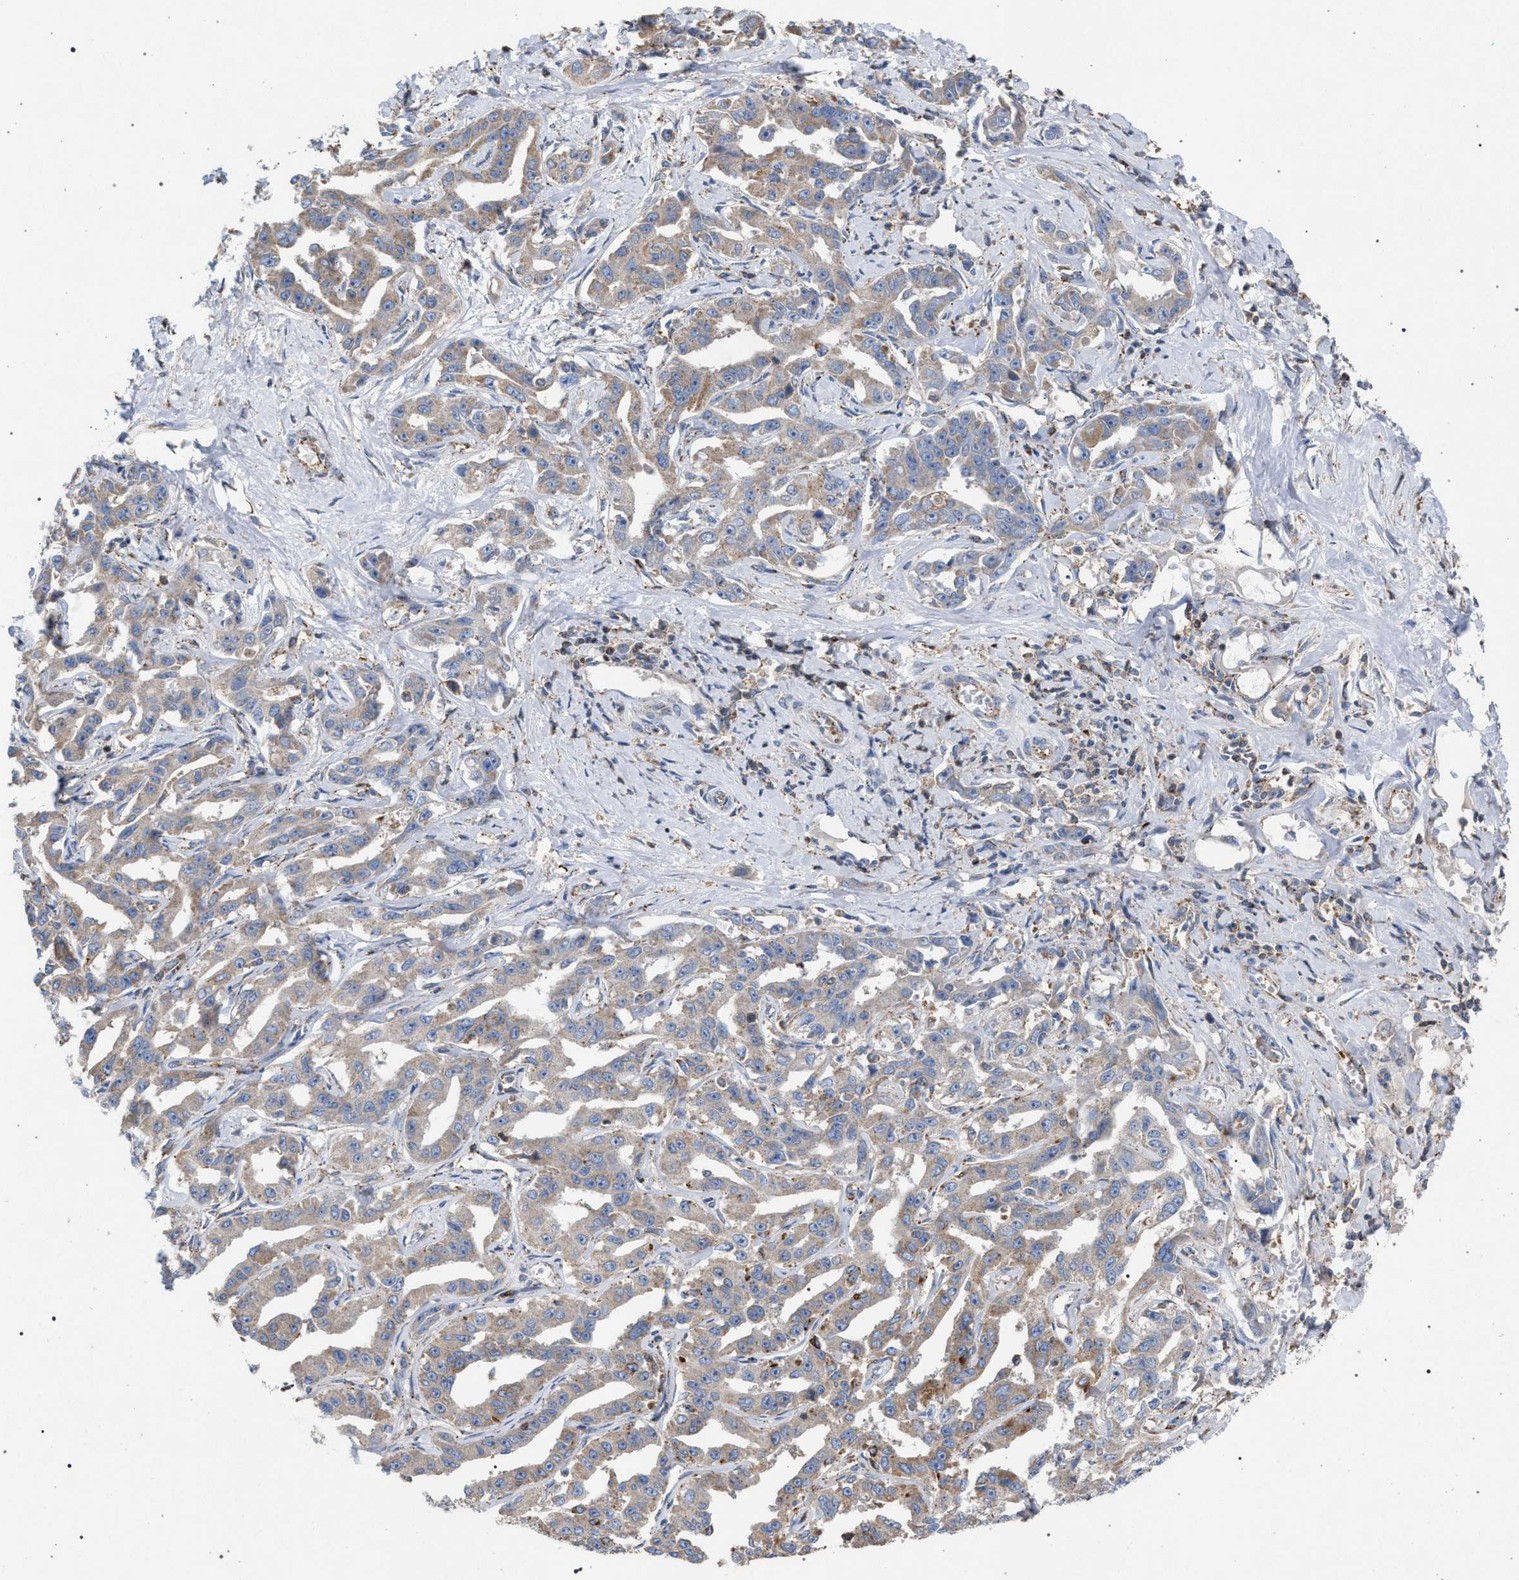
{"staining": {"intensity": "weak", "quantity": "25%-75%", "location": "cytoplasmic/membranous"}, "tissue": "liver cancer", "cell_type": "Tumor cells", "image_type": "cancer", "snomed": [{"axis": "morphology", "description": "Cholangiocarcinoma"}, {"axis": "topography", "description": "Liver"}], "caption": "Liver cholangiocarcinoma tissue exhibits weak cytoplasmic/membranous staining in about 25%-75% of tumor cells", "gene": "VPS13A", "patient": {"sex": "male", "age": 59}}